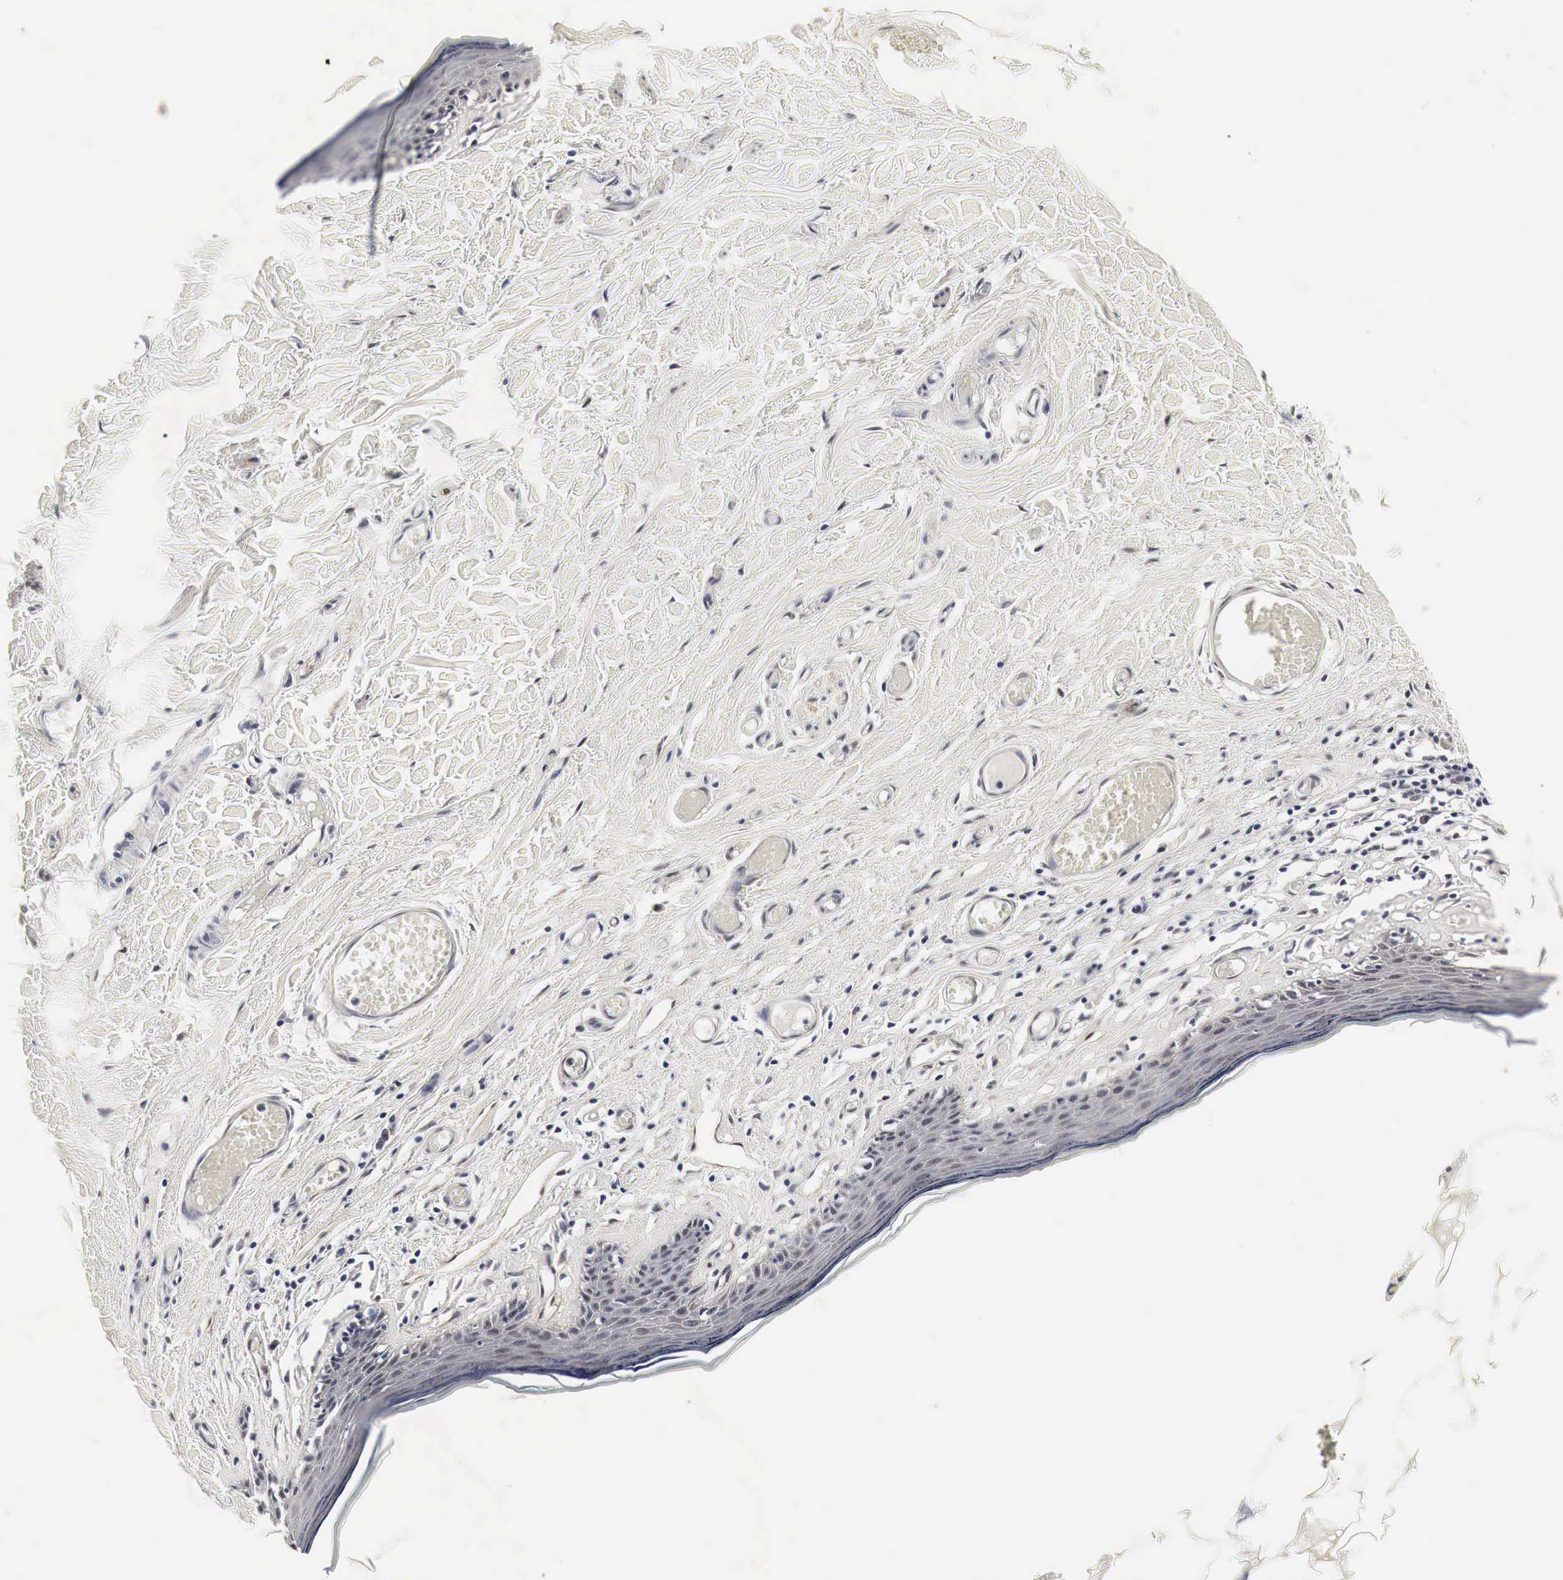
{"staining": {"intensity": "moderate", "quantity": ">75%", "location": "cytoplasmic/membranous"}, "tissue": "skin", "cell_type": "Epidermal cells", "image_type": "normal", "snomed": [{"axis": "morphology", "description": "Normal tissue, NOS"}, {"axis": "topography", "description": "Vascular tissue"}, {"axis": "topography", "description": "Vulva"}, {"axis": "topography", "description": "Peripheral nerve tissue"}], "caption": "Unremarkable skin was stained to show a protein in brown. There is medium levels of moderate cytoplasmic/membranous staining in approximately >75% of epidermal cells.", "gene": "SPIN1", "patient": {"sex": "female", "age": 86}}